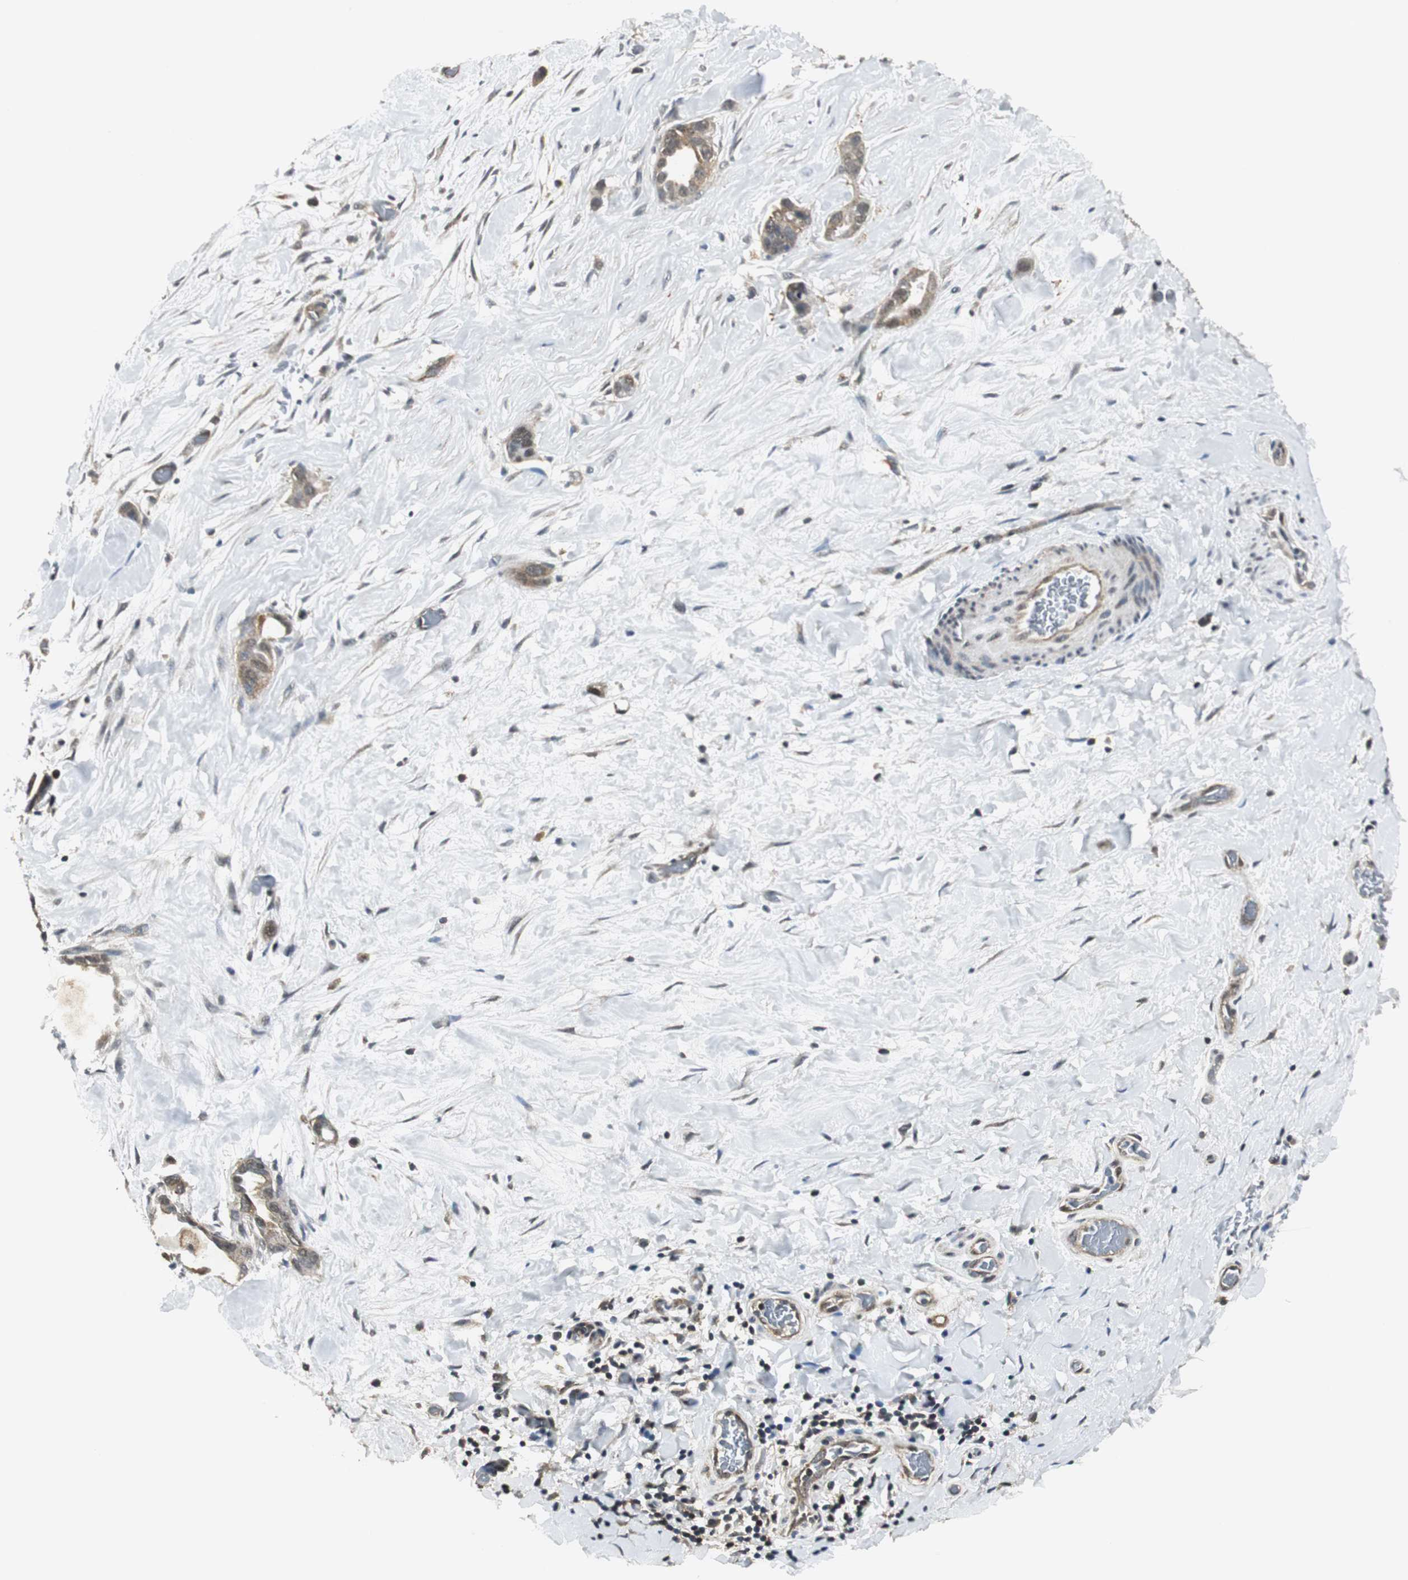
{"staining": {"intensity": "weak", "quantity": ">75%", "location": "cytoplasmic/membranous"}, "tissue": "liver cancer", "cell_type": "Tumor cells", "image_type": "cancer", "snomed": [{"axis": "morphology", "description": "Cholangiocarcinoma"}, {"axis": "topography", "description": "Liver"}], "caption": "Liver cancer stained with DAB (3,3'-diaminobenzidine) IHC displays low levels of weak cytoplasmic/membranous positivity in approximately >75% of tumor cells.", "gene": "CCT5", "patient": {"sex": "female", "age": 65}}